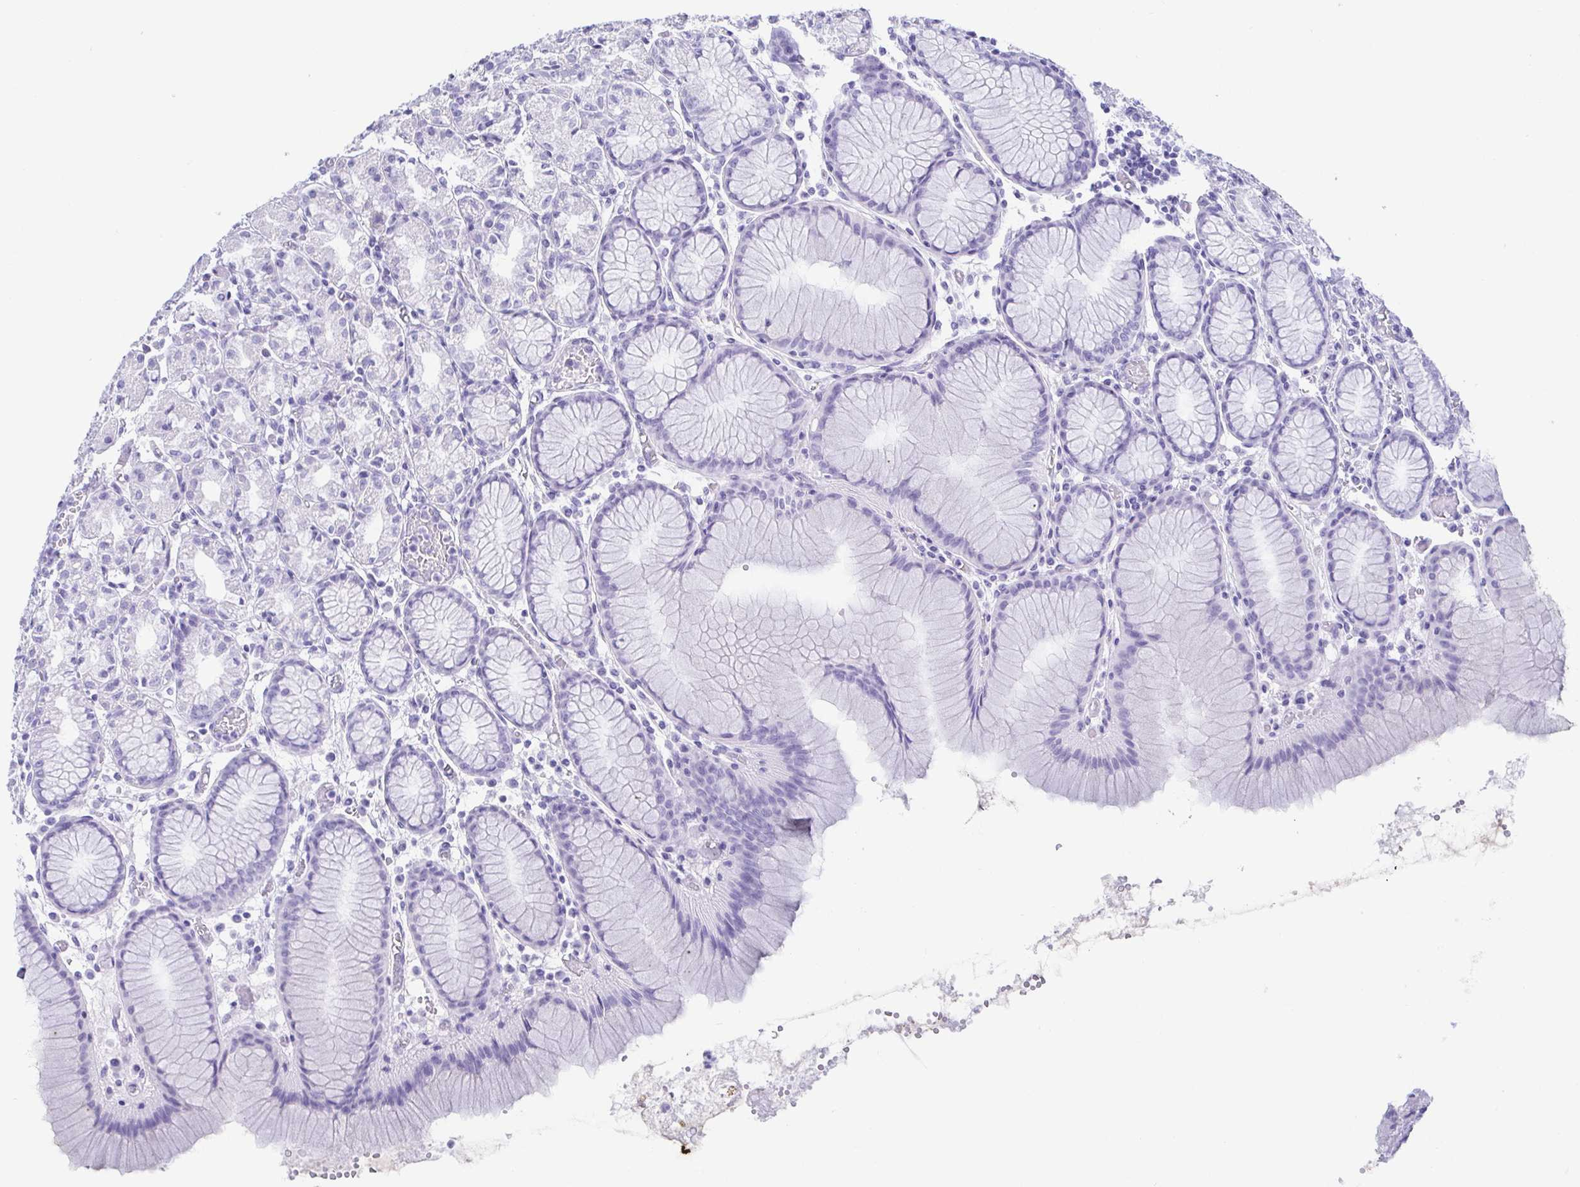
{"staining": {"intensity": "negative", "quantity": "none", "location": "none"}, "tissue": "stomach", "cell_type": "Glandular cells", "image_type": "normal", "snomed": [{"axis": "morphology", "description": "Normal tissue, NOS"}, {"axis": "topography", "description": "Stomach"}], "caption": "A photomicrograph of stomach stained for a protein shows no brown staining in glandular cells.", "gene": "CD164L2", "patient": {"sex": "female", "age": 57}}